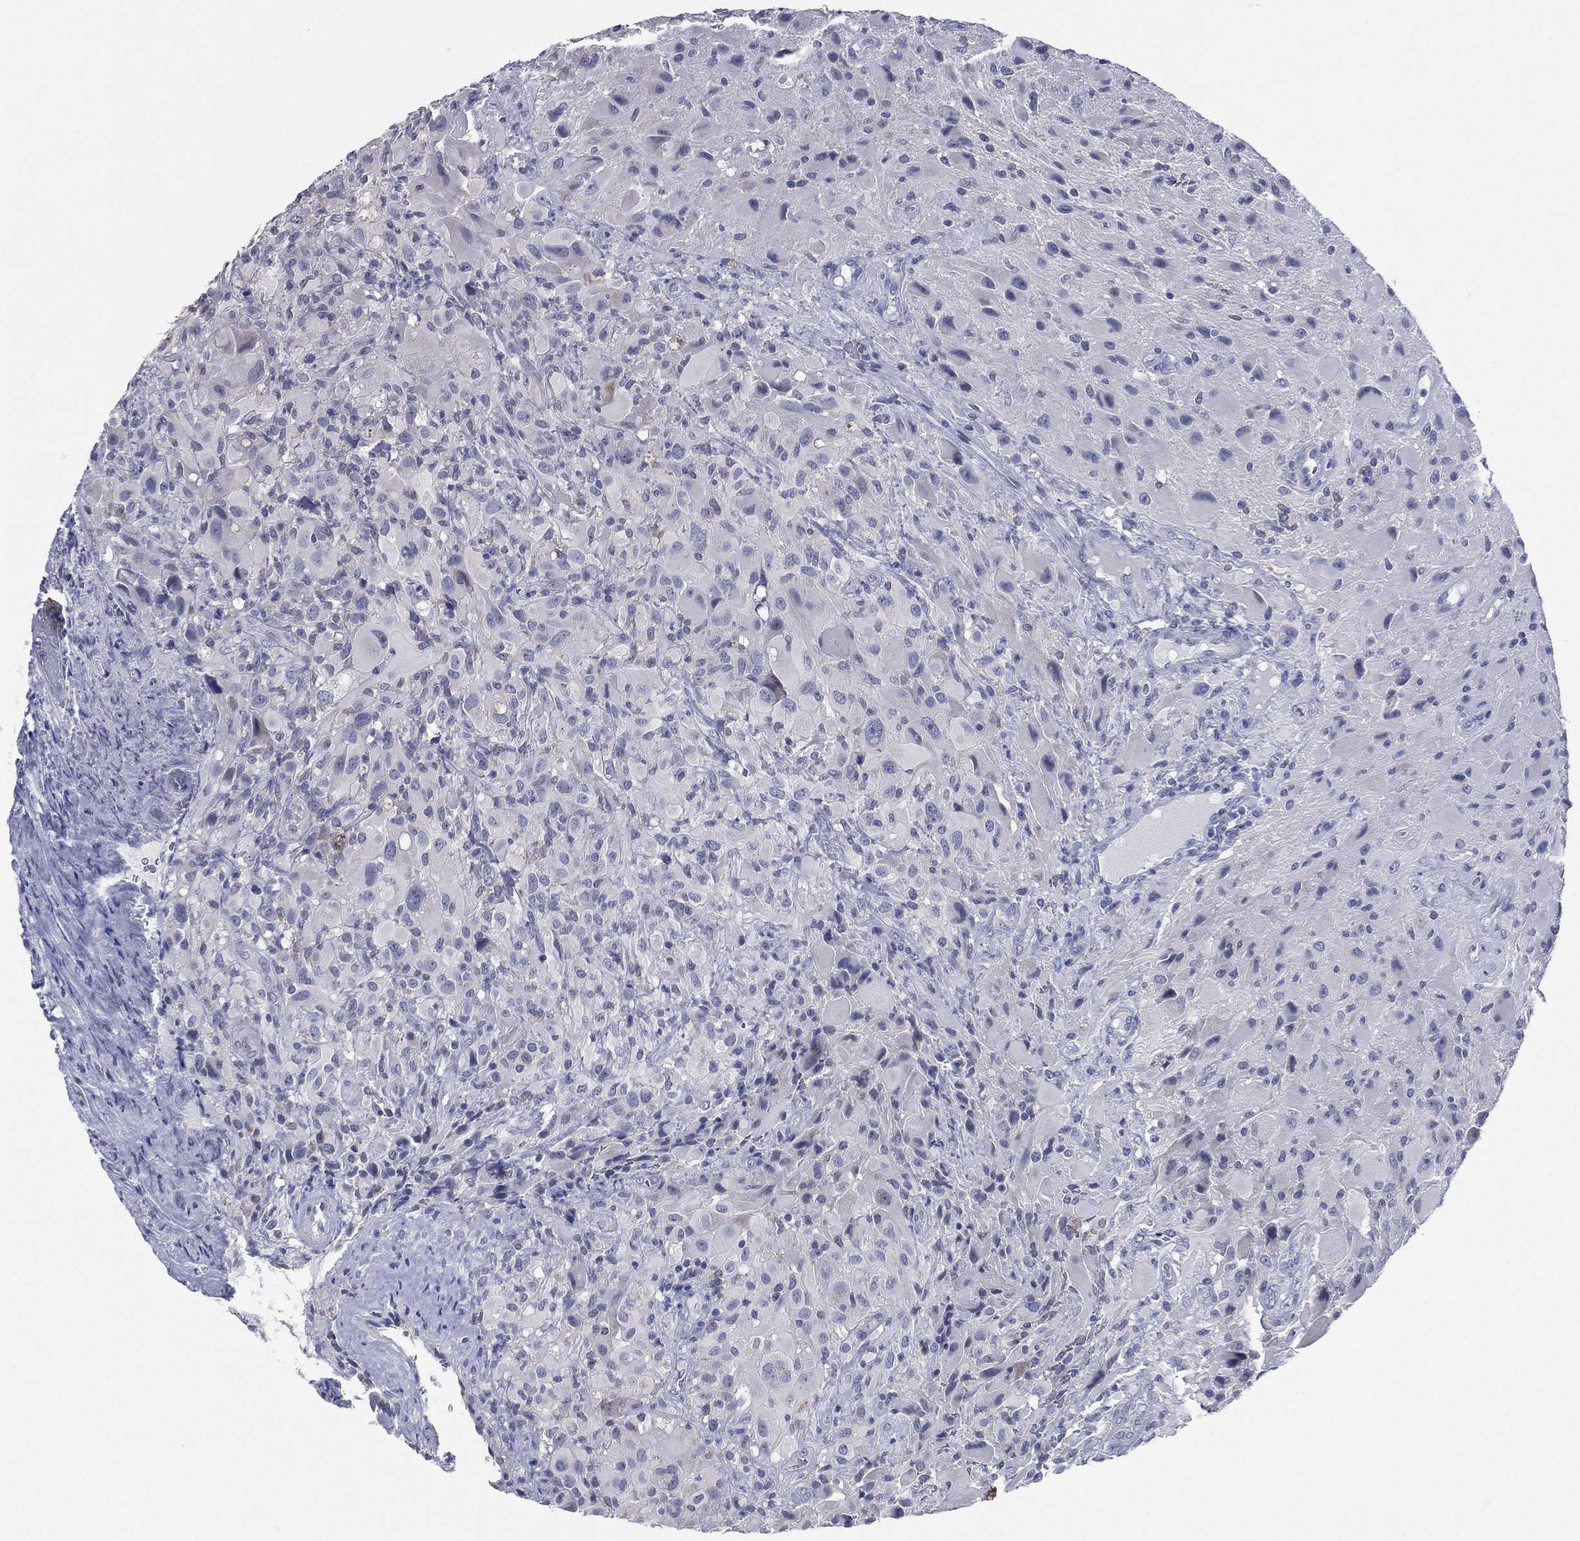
{"staining": {"intensity": "negative", "quantity": "none", "location": "none"}, "tissue": "glioma", "cell_type": "Tumor cells", "image_type": "cancer", "snomed": [{"axis": "morphology", "description": "Glioma, malignant, High grade"}, {"axis": "topography", "description": "Cerebral cortex"}], "caption": "Human glioma stained for a protein using IHC displays no staining in tumor cells.", "gene": "AKAP3", "patient": {"sex": "male", "age": 35}}